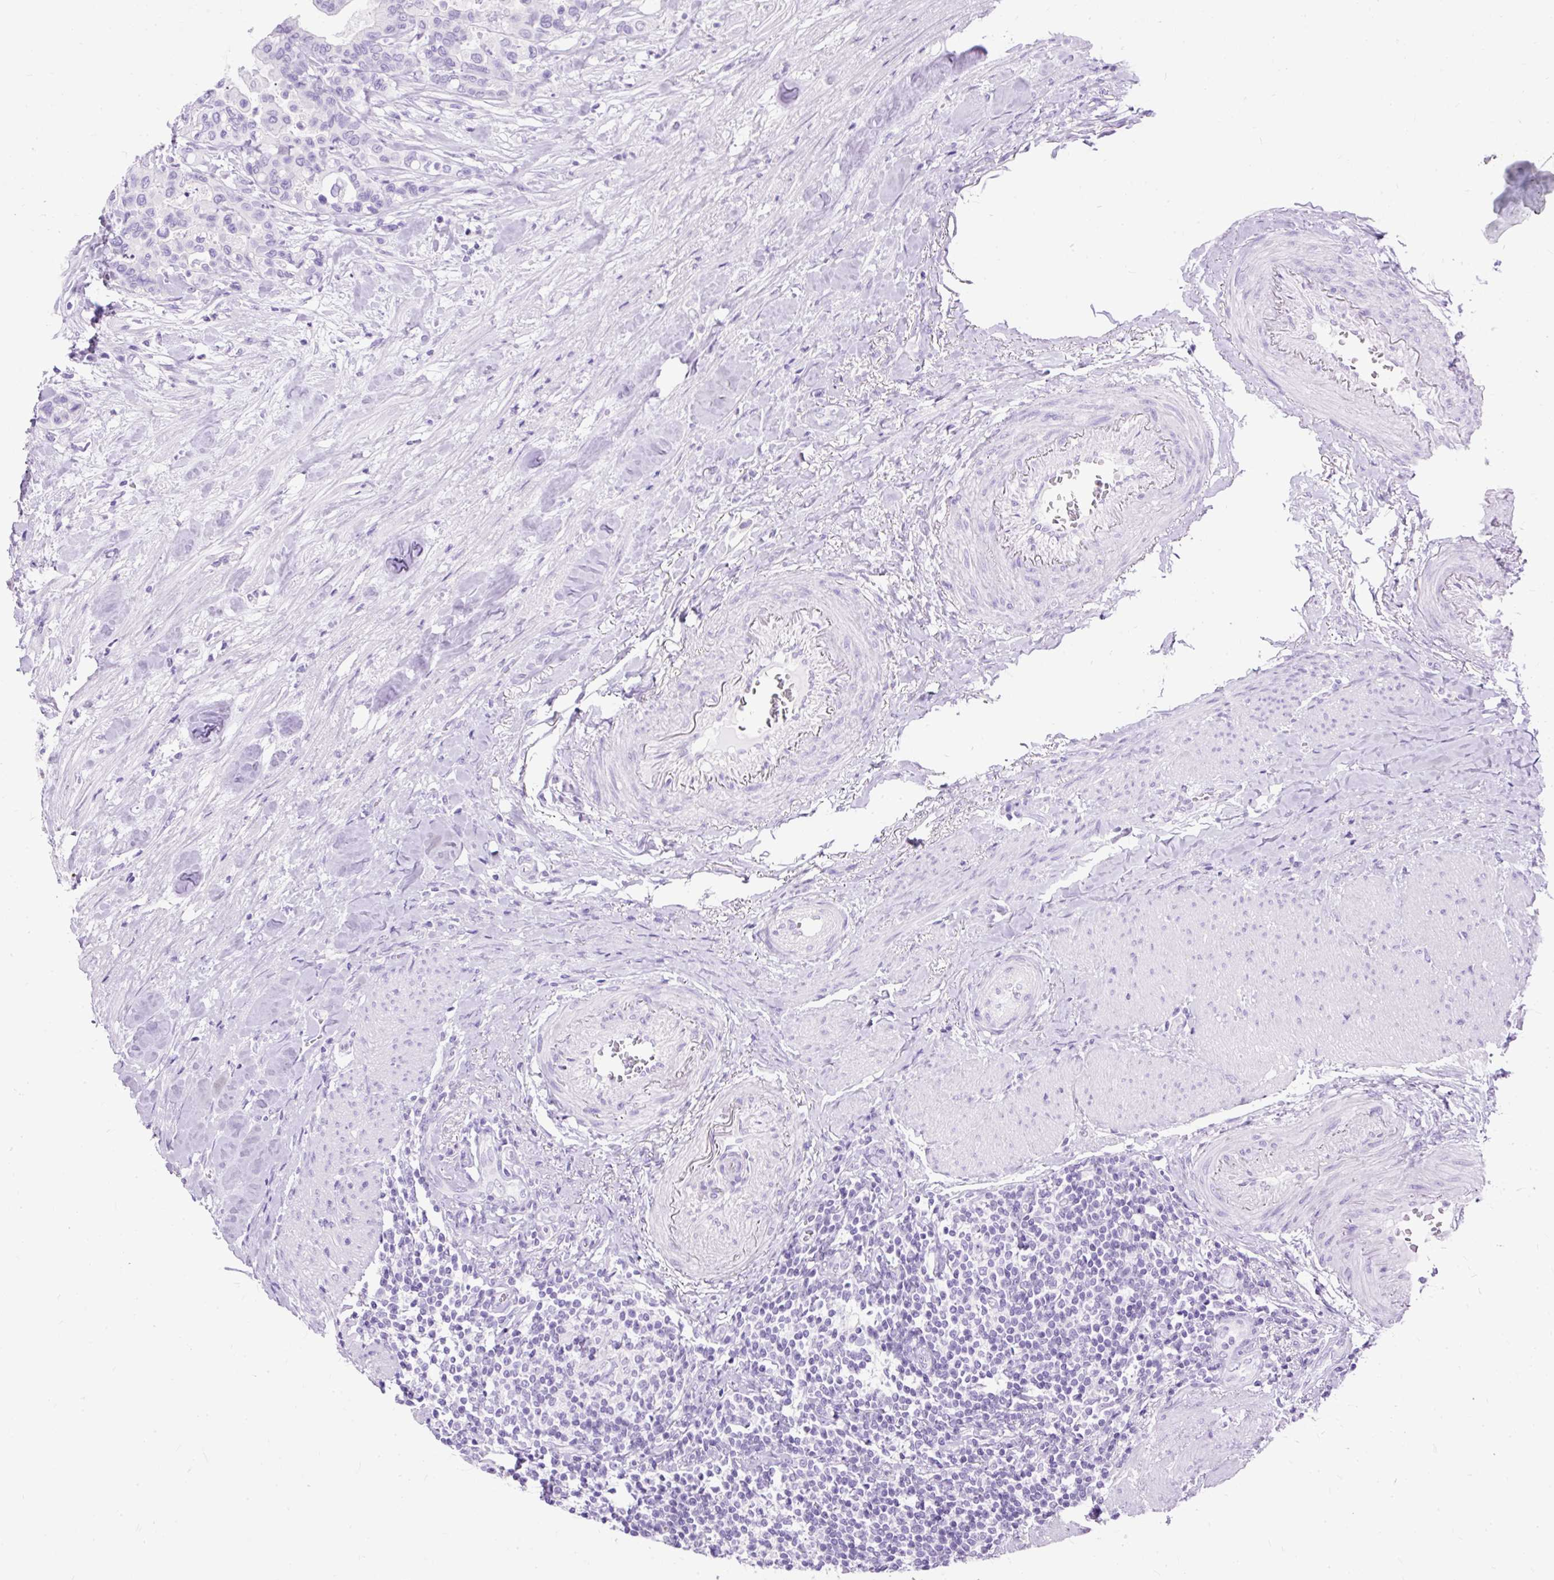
{"staining": {"intensity": "negative", "quantity": "none", "location": "none"}, "tissue": "colorectal cancer", "cell_type": "Tumor cells", "image_type": "cancer", "snomed": [{"axis": "morphology", "description": "Adenocarcinoma, NOS"}, {"axis": "topography", "description": "Colon"}], "caption": "High magnification brightfield microscopy of colorectal cancer (adenocarcinoma) stained with DAB (3,3'-diaminobenzidine) (brown) and counterstained with hematoxylin (blue): tumor cells show no significant expression.", "gene": "HEY1", "patient": {"sex": "male", "age": 82}}